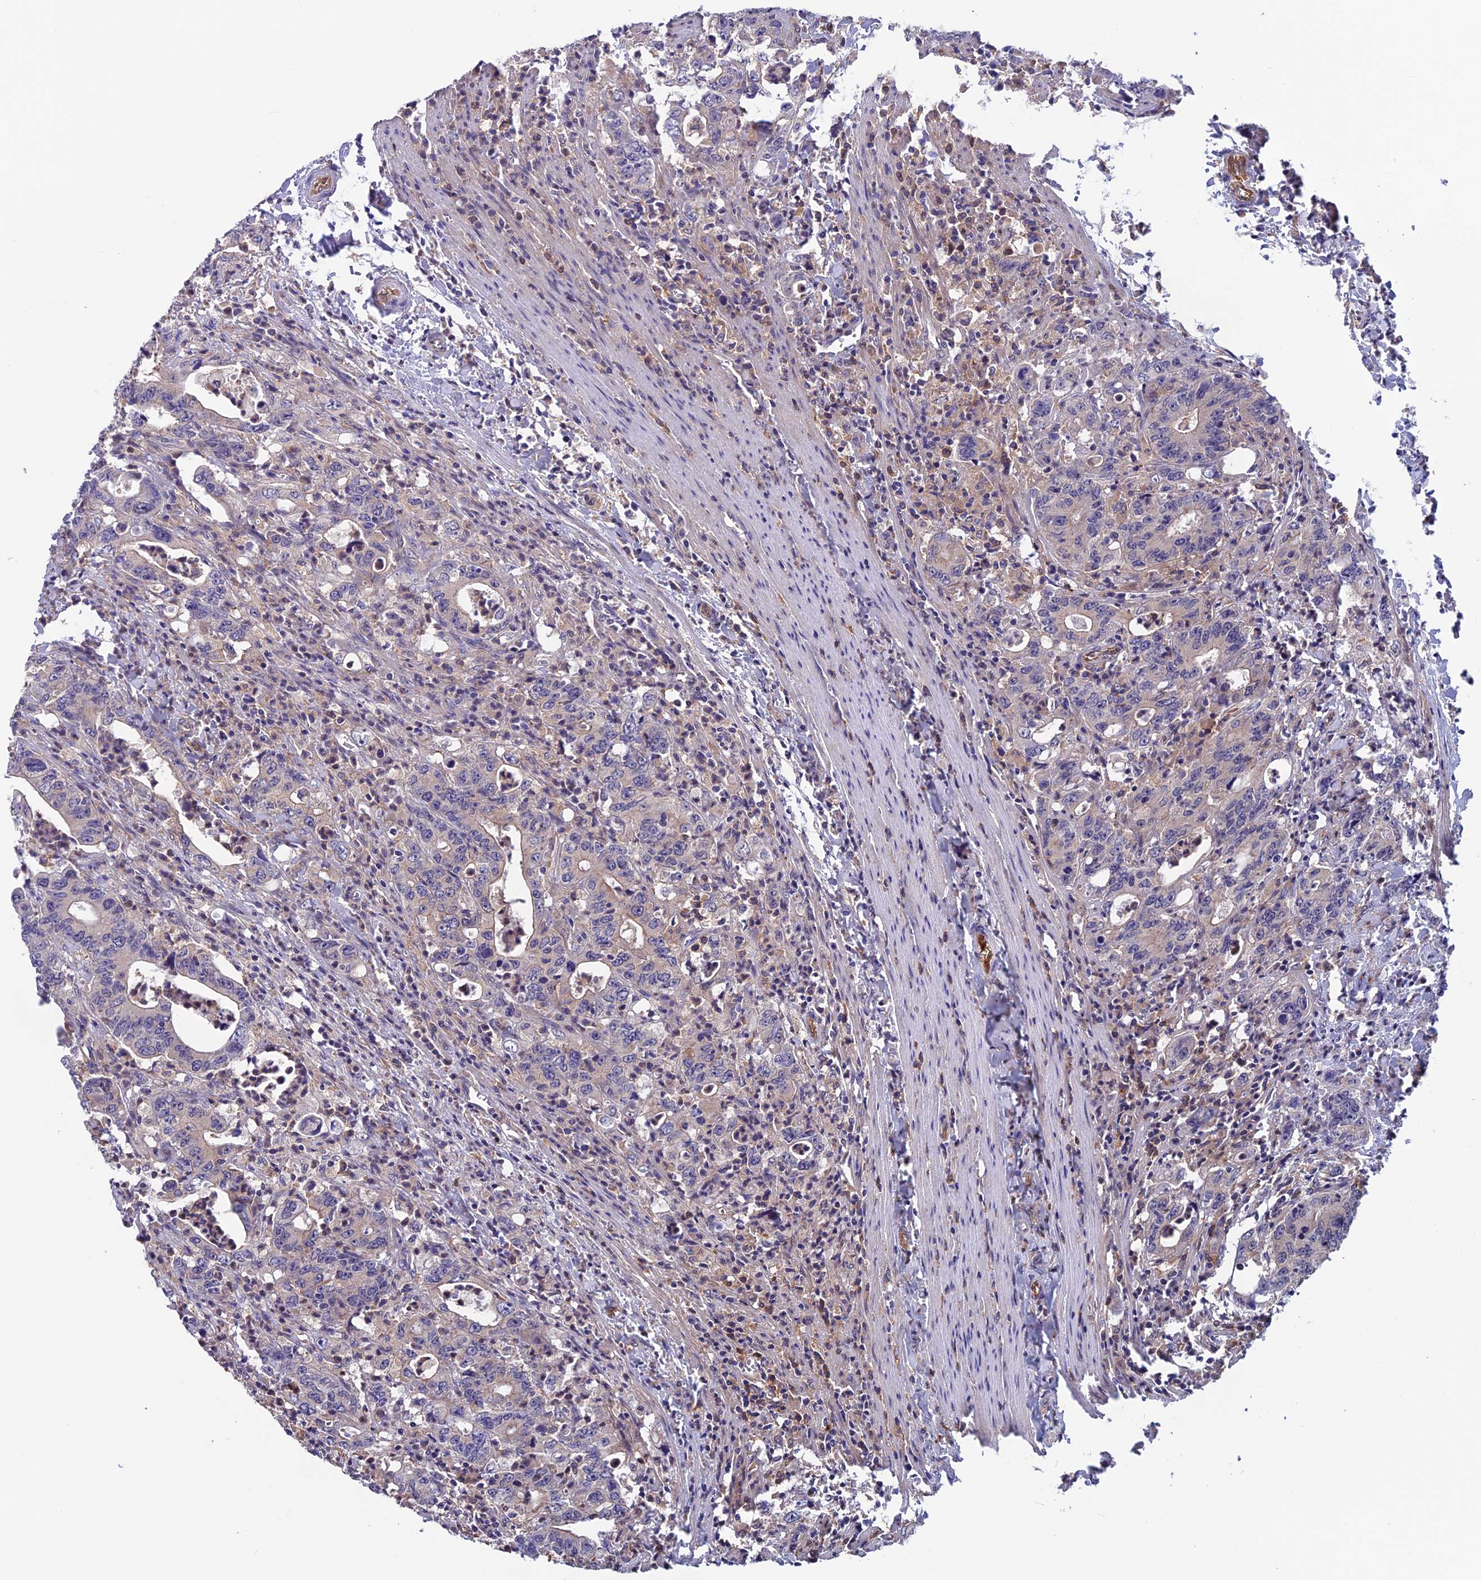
{"staining": {"intensity": "negative", "quantity": "none", "location": "none"}, "tissue": "colorectal cancer", "cell_type": "Tumor cells", "image_type": "cancer", "snomed": [{"axis": "morphology", "description": "Adenocarcinoma, NOS"}, {"axis": "topography", "description": "Colon"}], "caption": "Histopathology image shows no protein expression in tumor cells of colorectal cancer tissue.", "gene": "MAST2", "patient": {"sex": "female", "age": 75}}